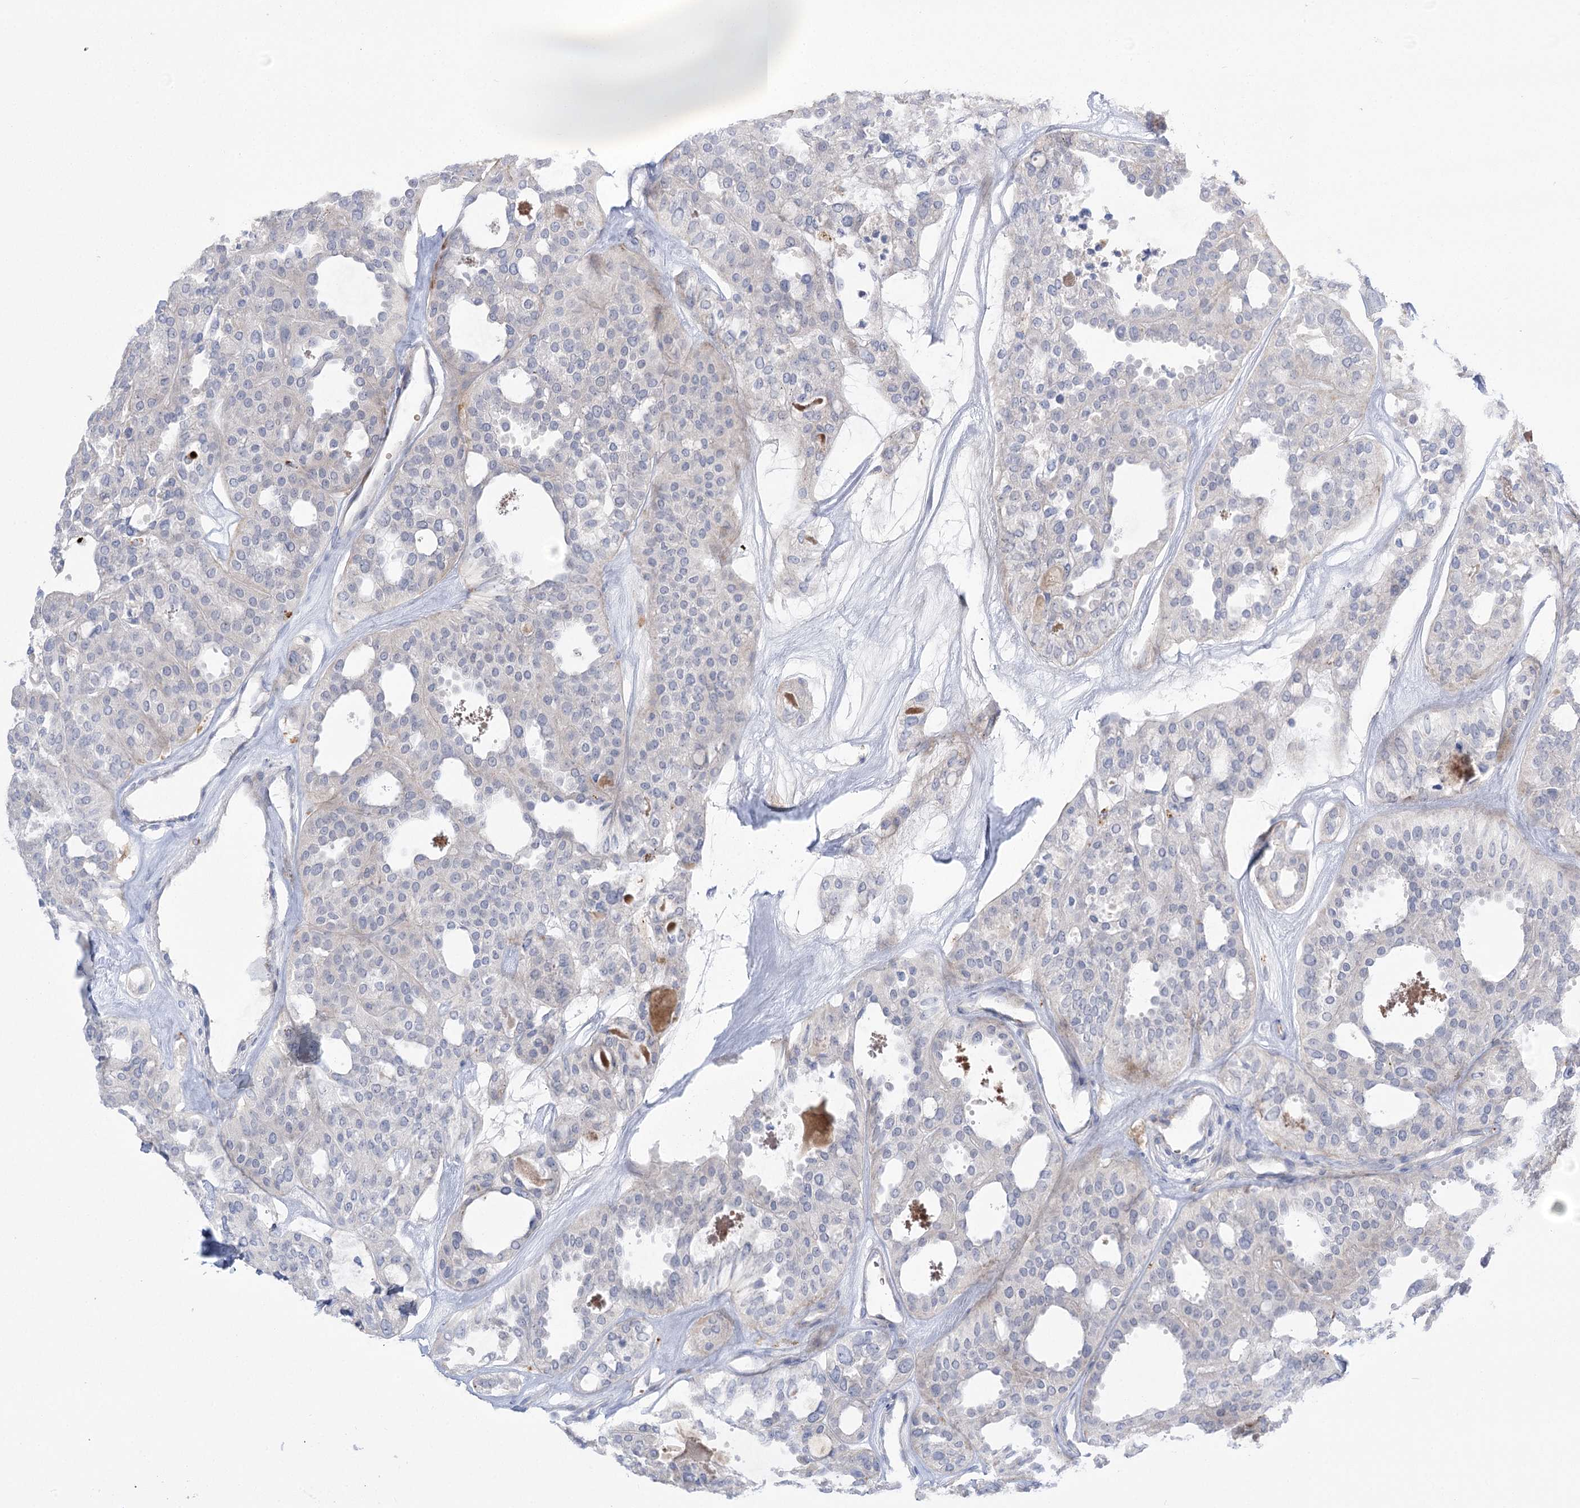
{"staining": {"intensity": "weak", "quantity": "<25%", "location": "cytoplasmic/membranous"}, "tissue": "thyroid cancer", "cell_type": "Tumor cells", "image_type": "cancer", "snomed": [{"axis": "morphology", "description": "Follicular adenoma carcinoma, NOS"}, {"axis": "topography", "description": "Thyroid gland"}], "caption": "The image reveals no staining of tumor cells in thyroid cancer.", "gene": "SIAE", "patient": {"sex": "male", "age": 75}}